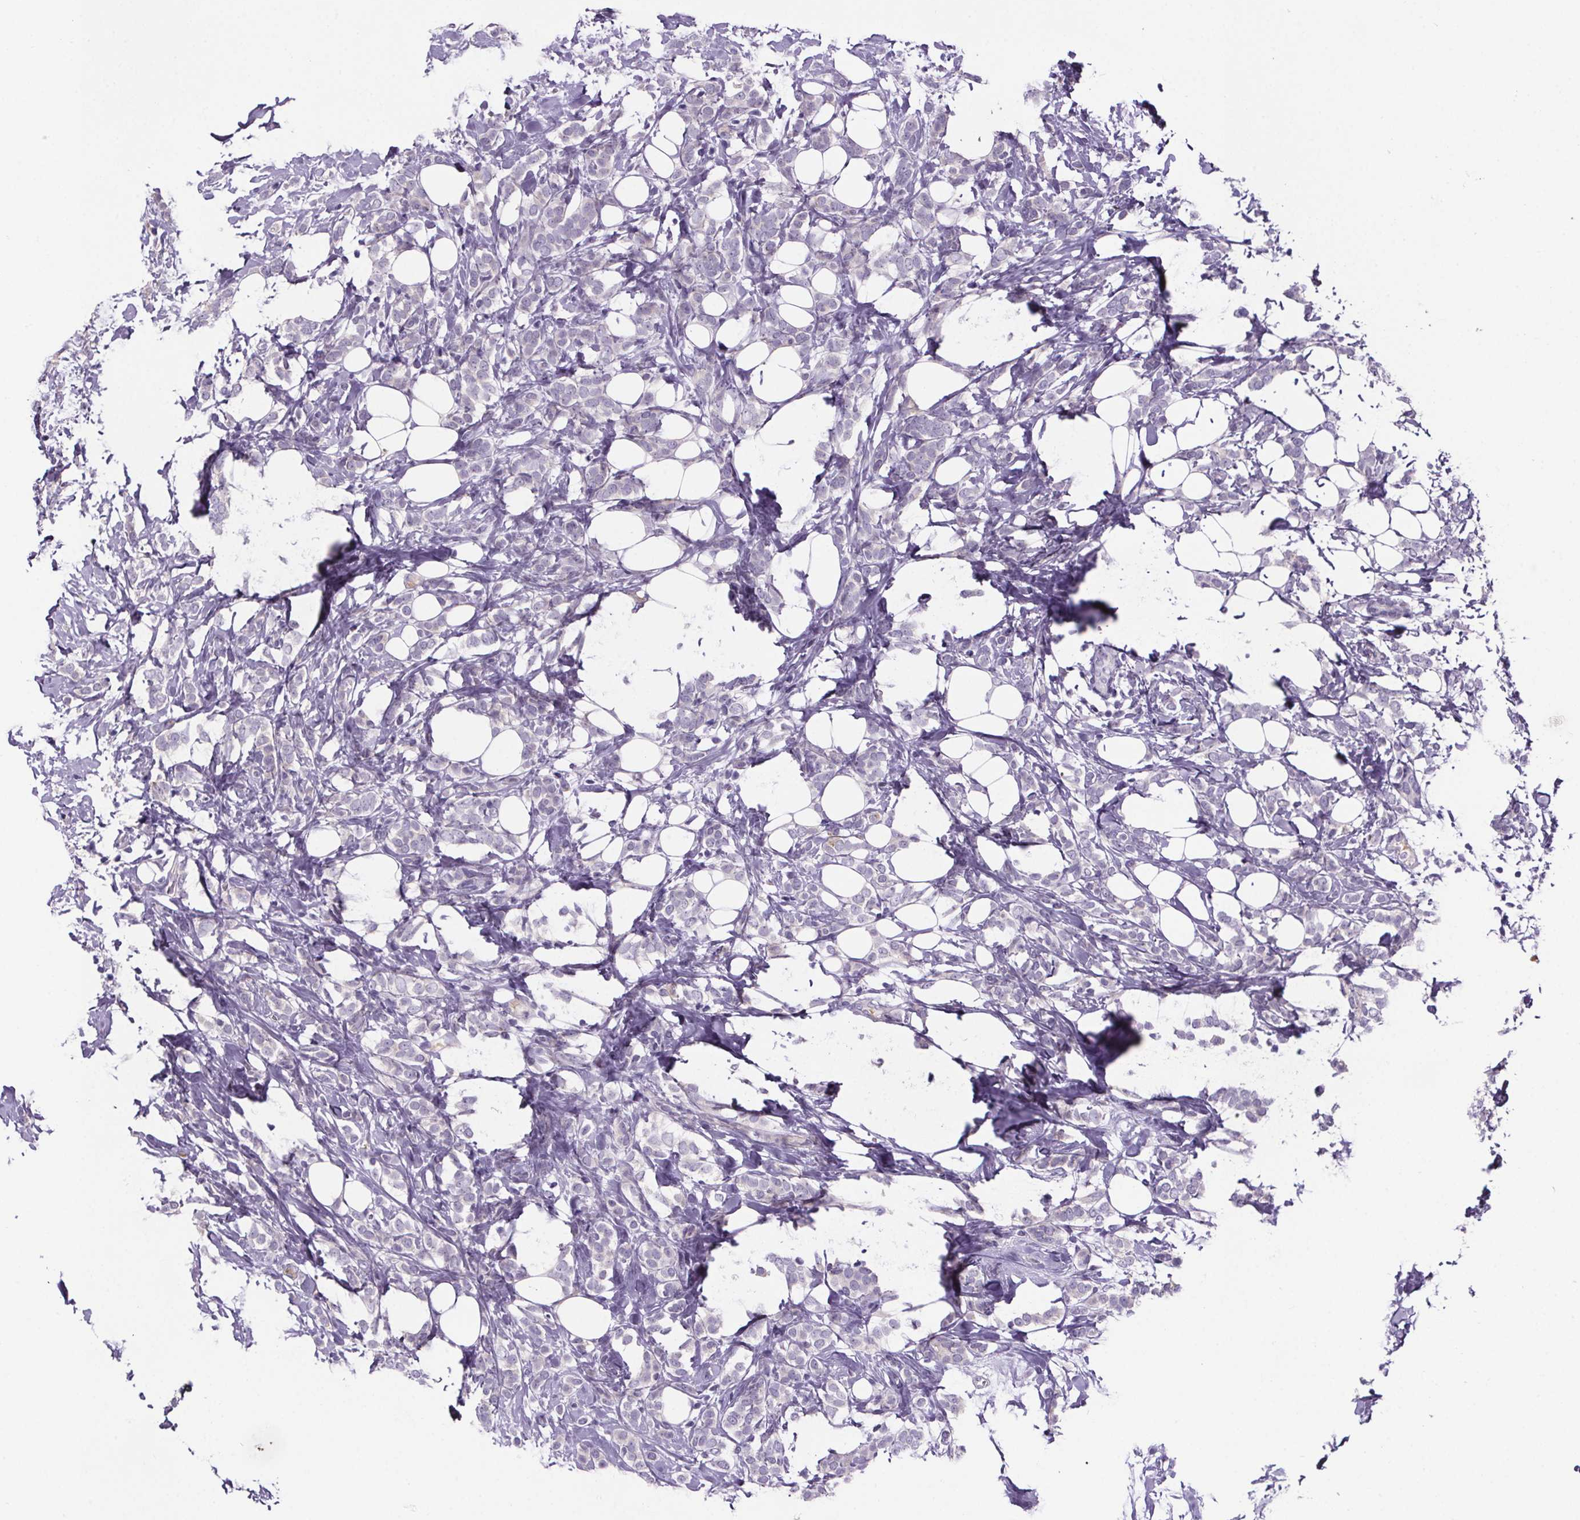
{"staining": {"intensity": "negative", "quantity": "none", "location": "none"}, "tissue": "breast cancer", "cell_type": "Tumor cells", "image_type": "cancer", "snomed": [{"axis": "morphology", "description": "Lobular carcinoma"}, {"axis": "topography", "description": "Breast"}], "caption": "Human breast cancer stained for a protein using immunohistochemistry (IHC) exhibits no positivity in tumor cells.", "gene": "CUBN", "patient": {"sex": "female", "age": 49}}